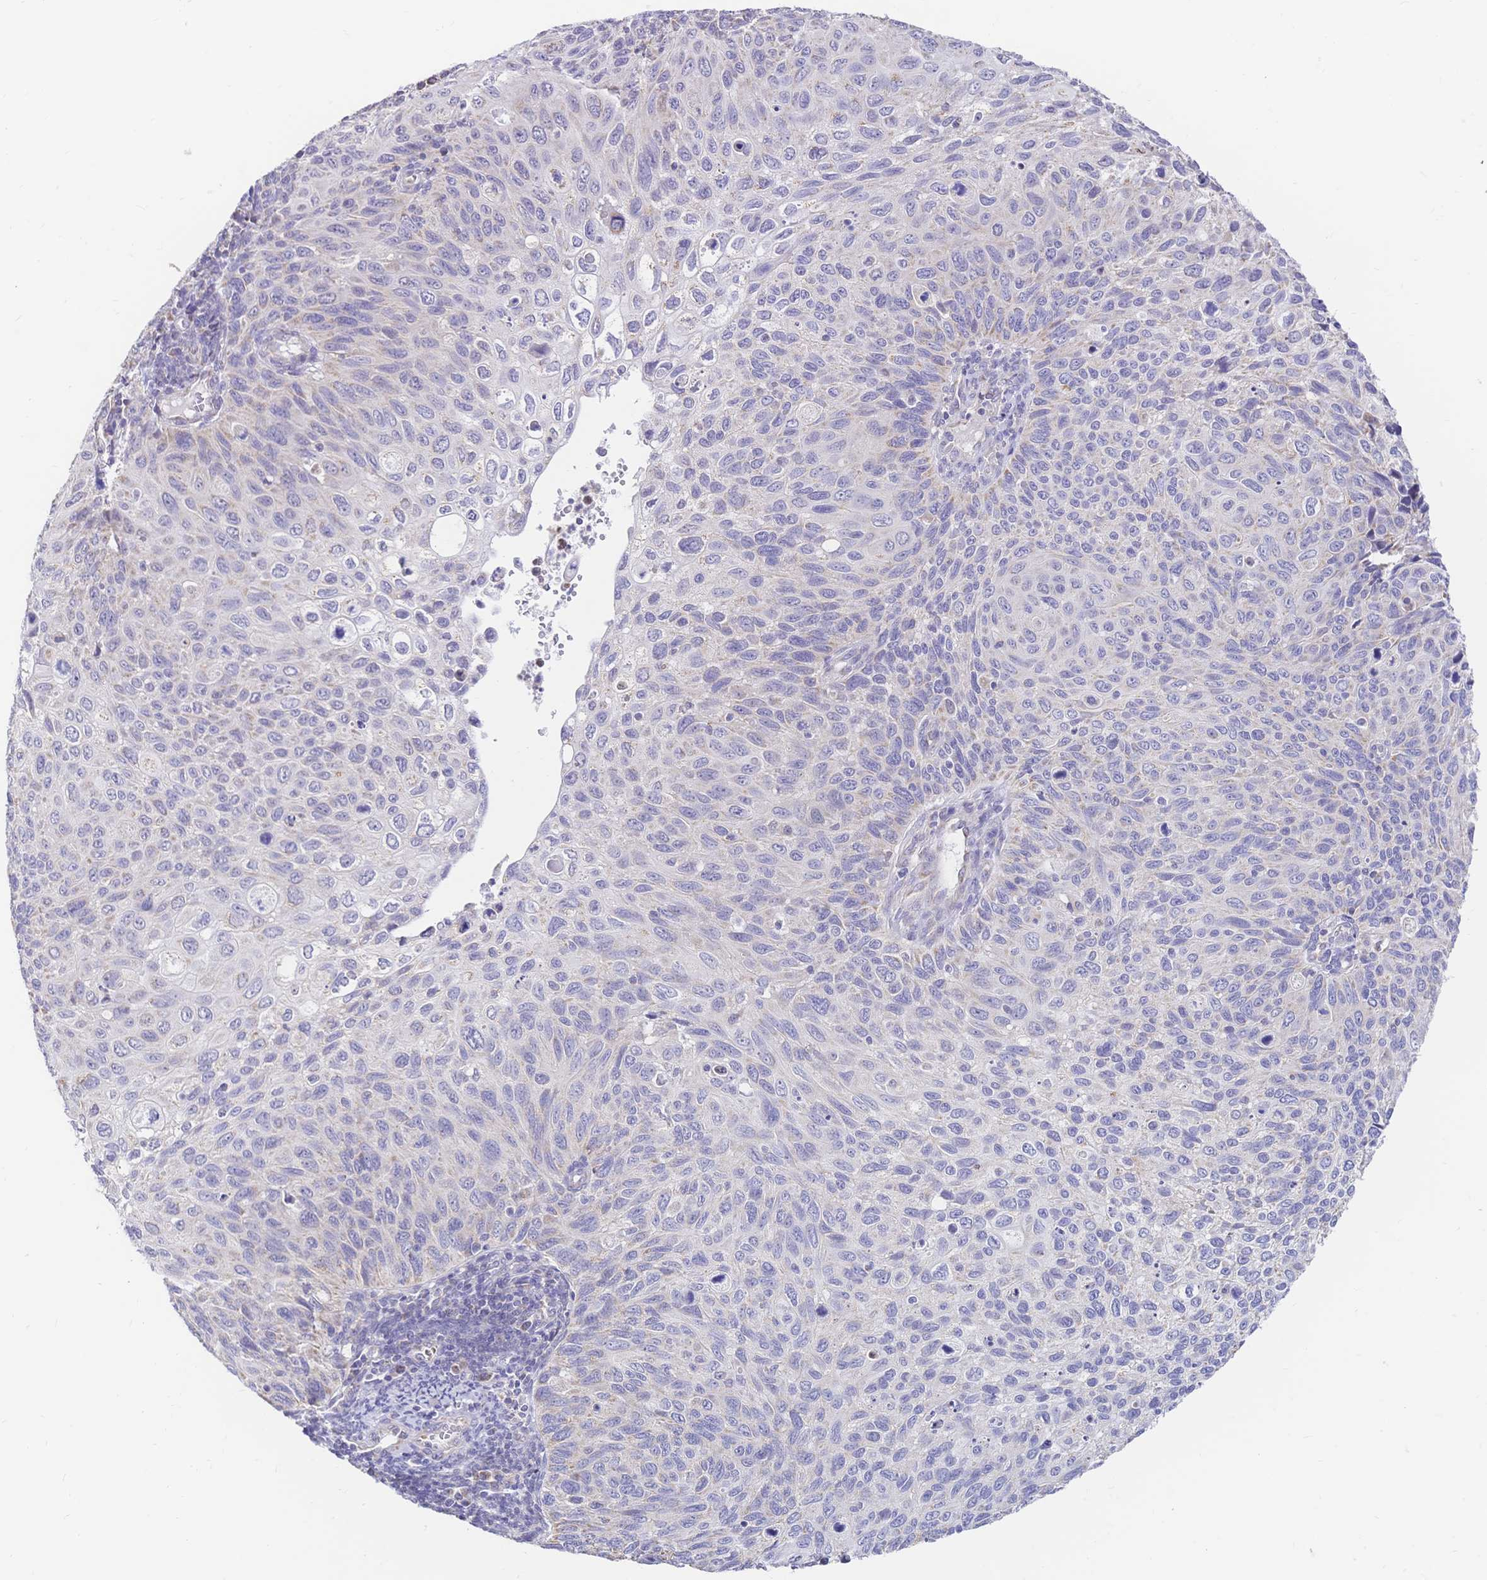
{"staining": {"intensity": "negative", "quantity": "none", "location": "none"}, "tissue": "cervical cancer", "cell_type": "Tumor cells", "image_type": "cancer", "snomed": [{"axis": "morphology", "description": "Squamous cell carcinoma, NOS"}, {"axis": "topography", "description": "Cervix"}], "caption": "Cervical cancer was stained to show a protein in brown. There is no significant staining in tumor cells.", "gene": "CLEC18B", "patient": {"sex": "female", "age": 70}}